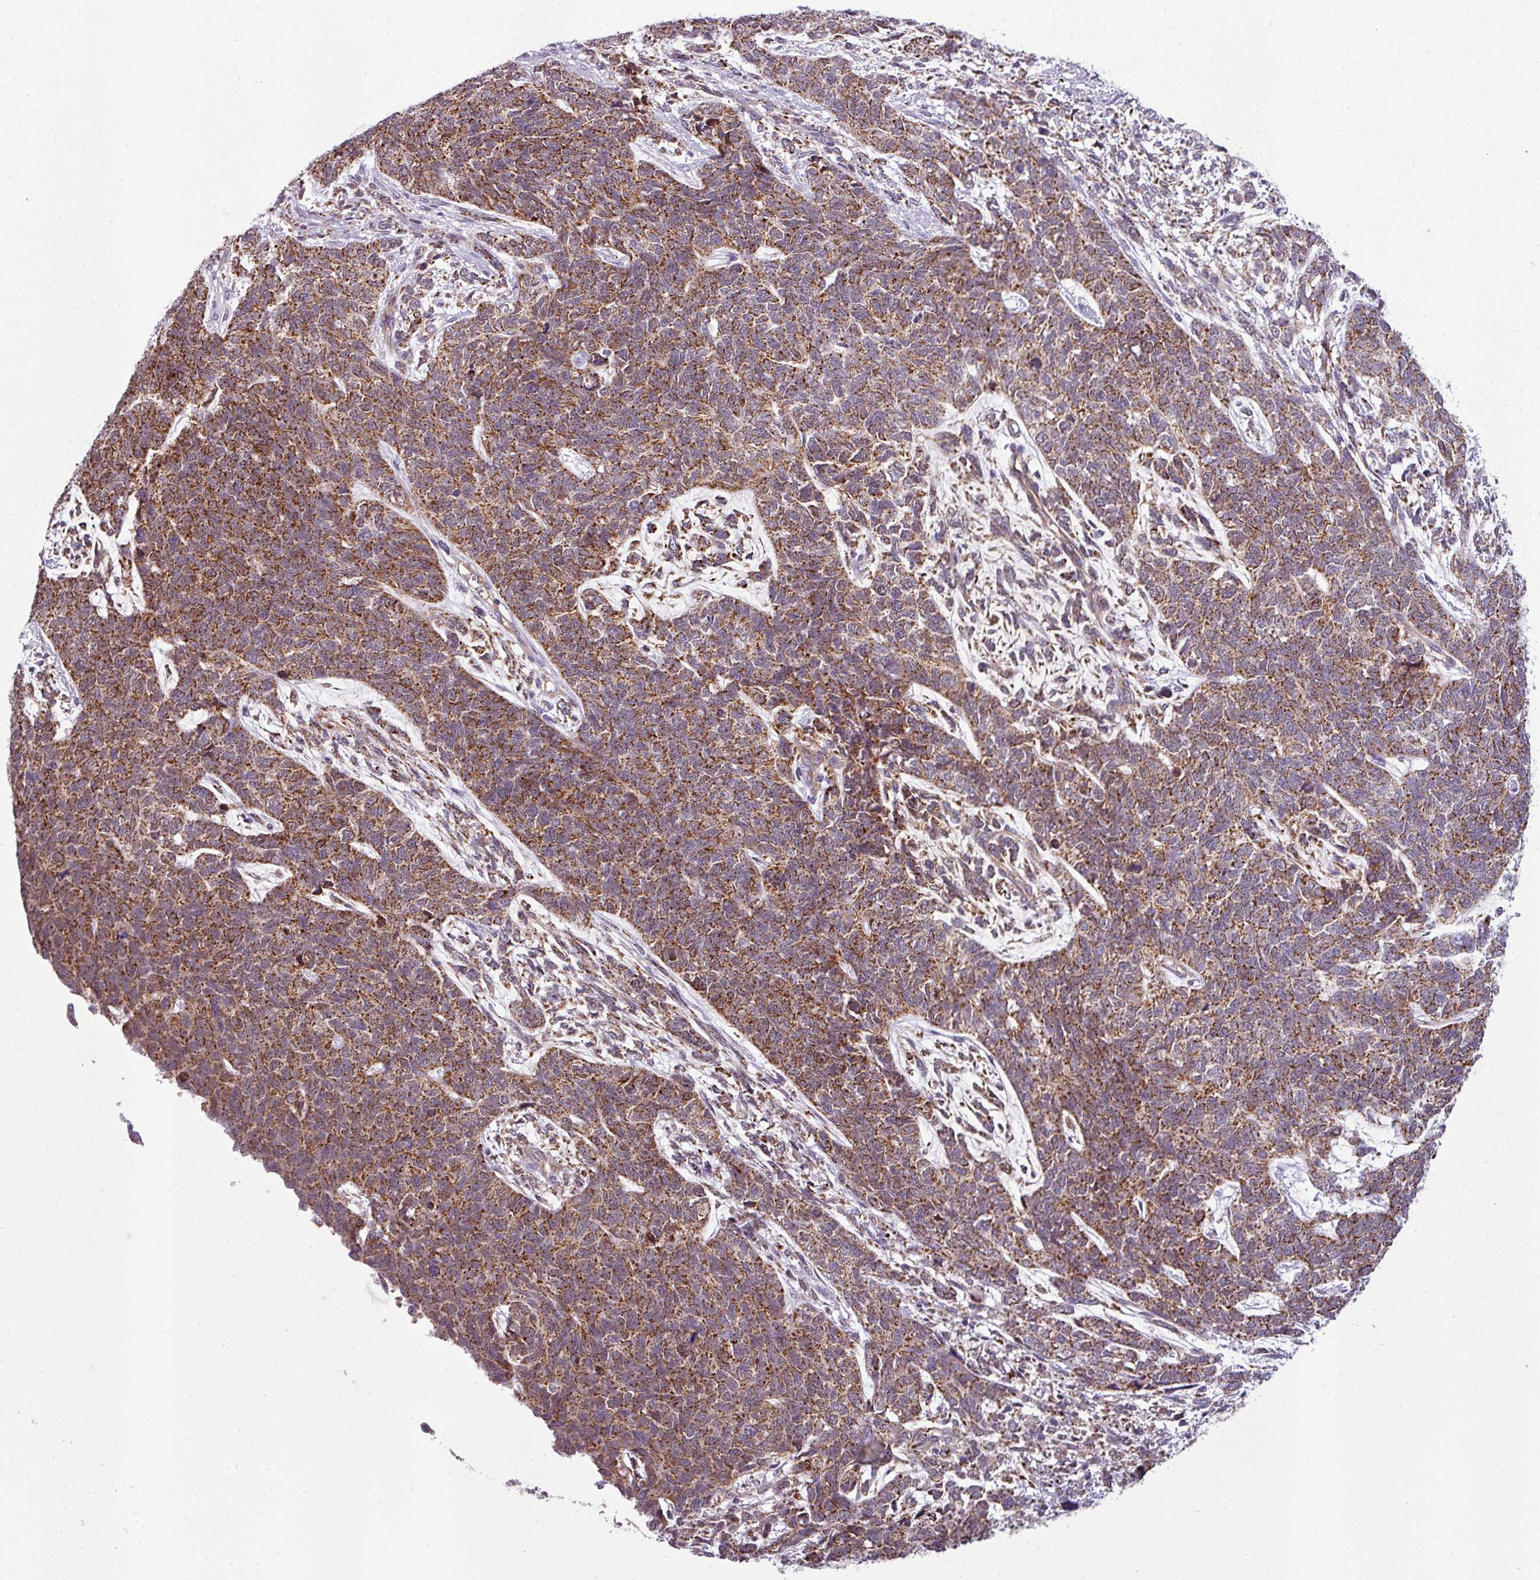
{"staining": {"intensity": "strong", "quantity": ">75%", "location": "cytoplasmic/membranous"}, "tissue": "cervical cancer", "cell_type": "Tumor cells", "image_type": "cancer", "snomed": [{"axis": "morphology", "description": "Squamous cell carcinoma, NOS"}, {"axis": "topography", "description": "Cervix"}], "caption": "Cervical cancer stained with a protein marker exhibits strong staining in tumor cells.", "gene": "PRELID3B", "patient": {"sex": "female", "age": 63}}